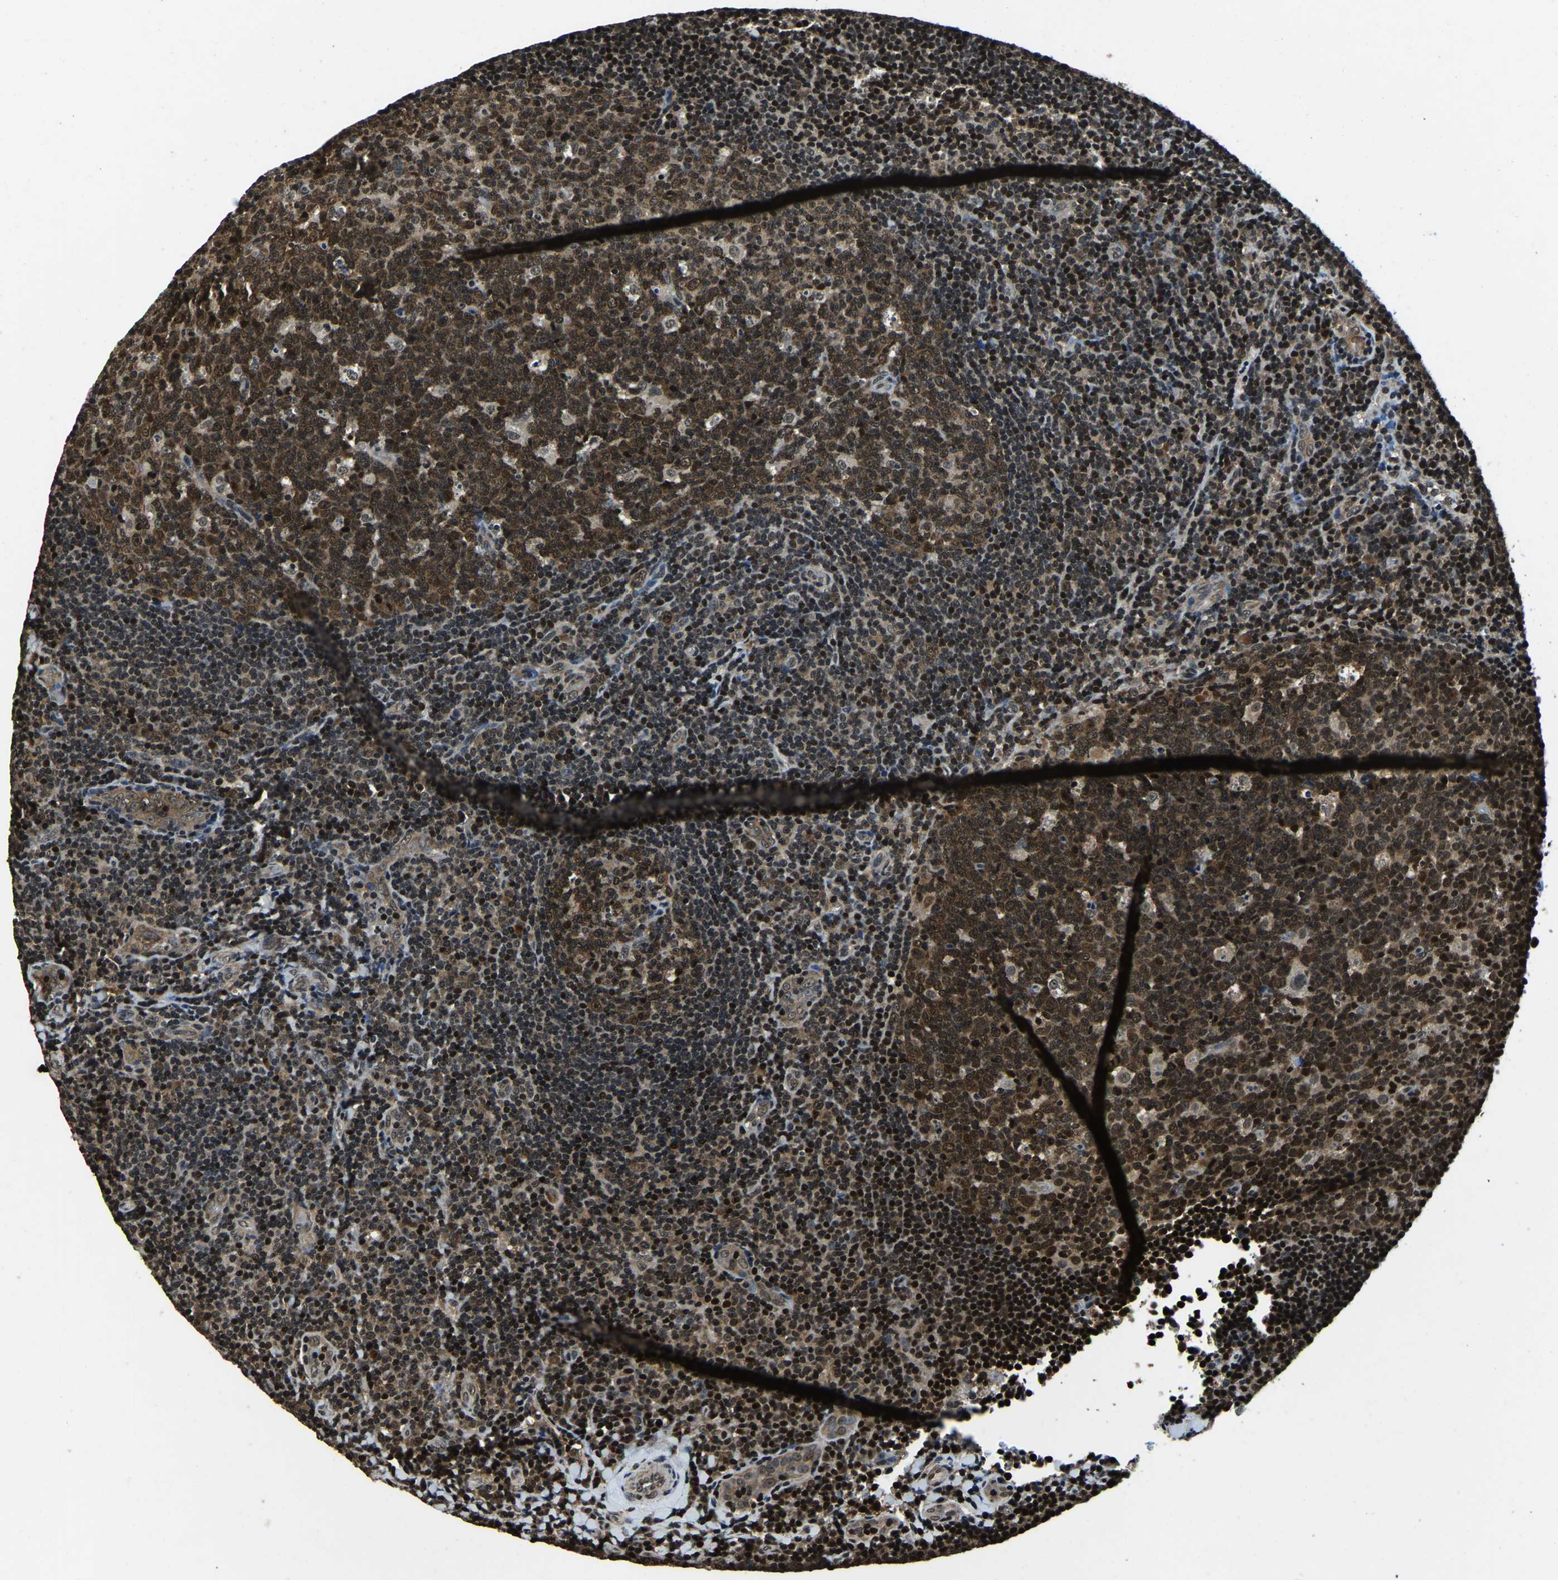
{"staining": {"intensity": "moderate", "quantity": ">75%", "location": "cytoplasmic/membranous,nuclear"}, "tissue": "tonsil", "cell_type": "Germinal center cells", "image_type": "normal", "snomed": [{"axis": "morphology", "description": "Normal tissue, NOS"}, {"axis": "topography", "description": "Tonsil"}], "caption": "Germinal center cells display medium levels of moderate cytoplasmic/membranous,nuclear positivity in about >75% of cells in benign tonsil.", "gene": "ANKIB1", "patient": {"sex": "male", "age": 17}}